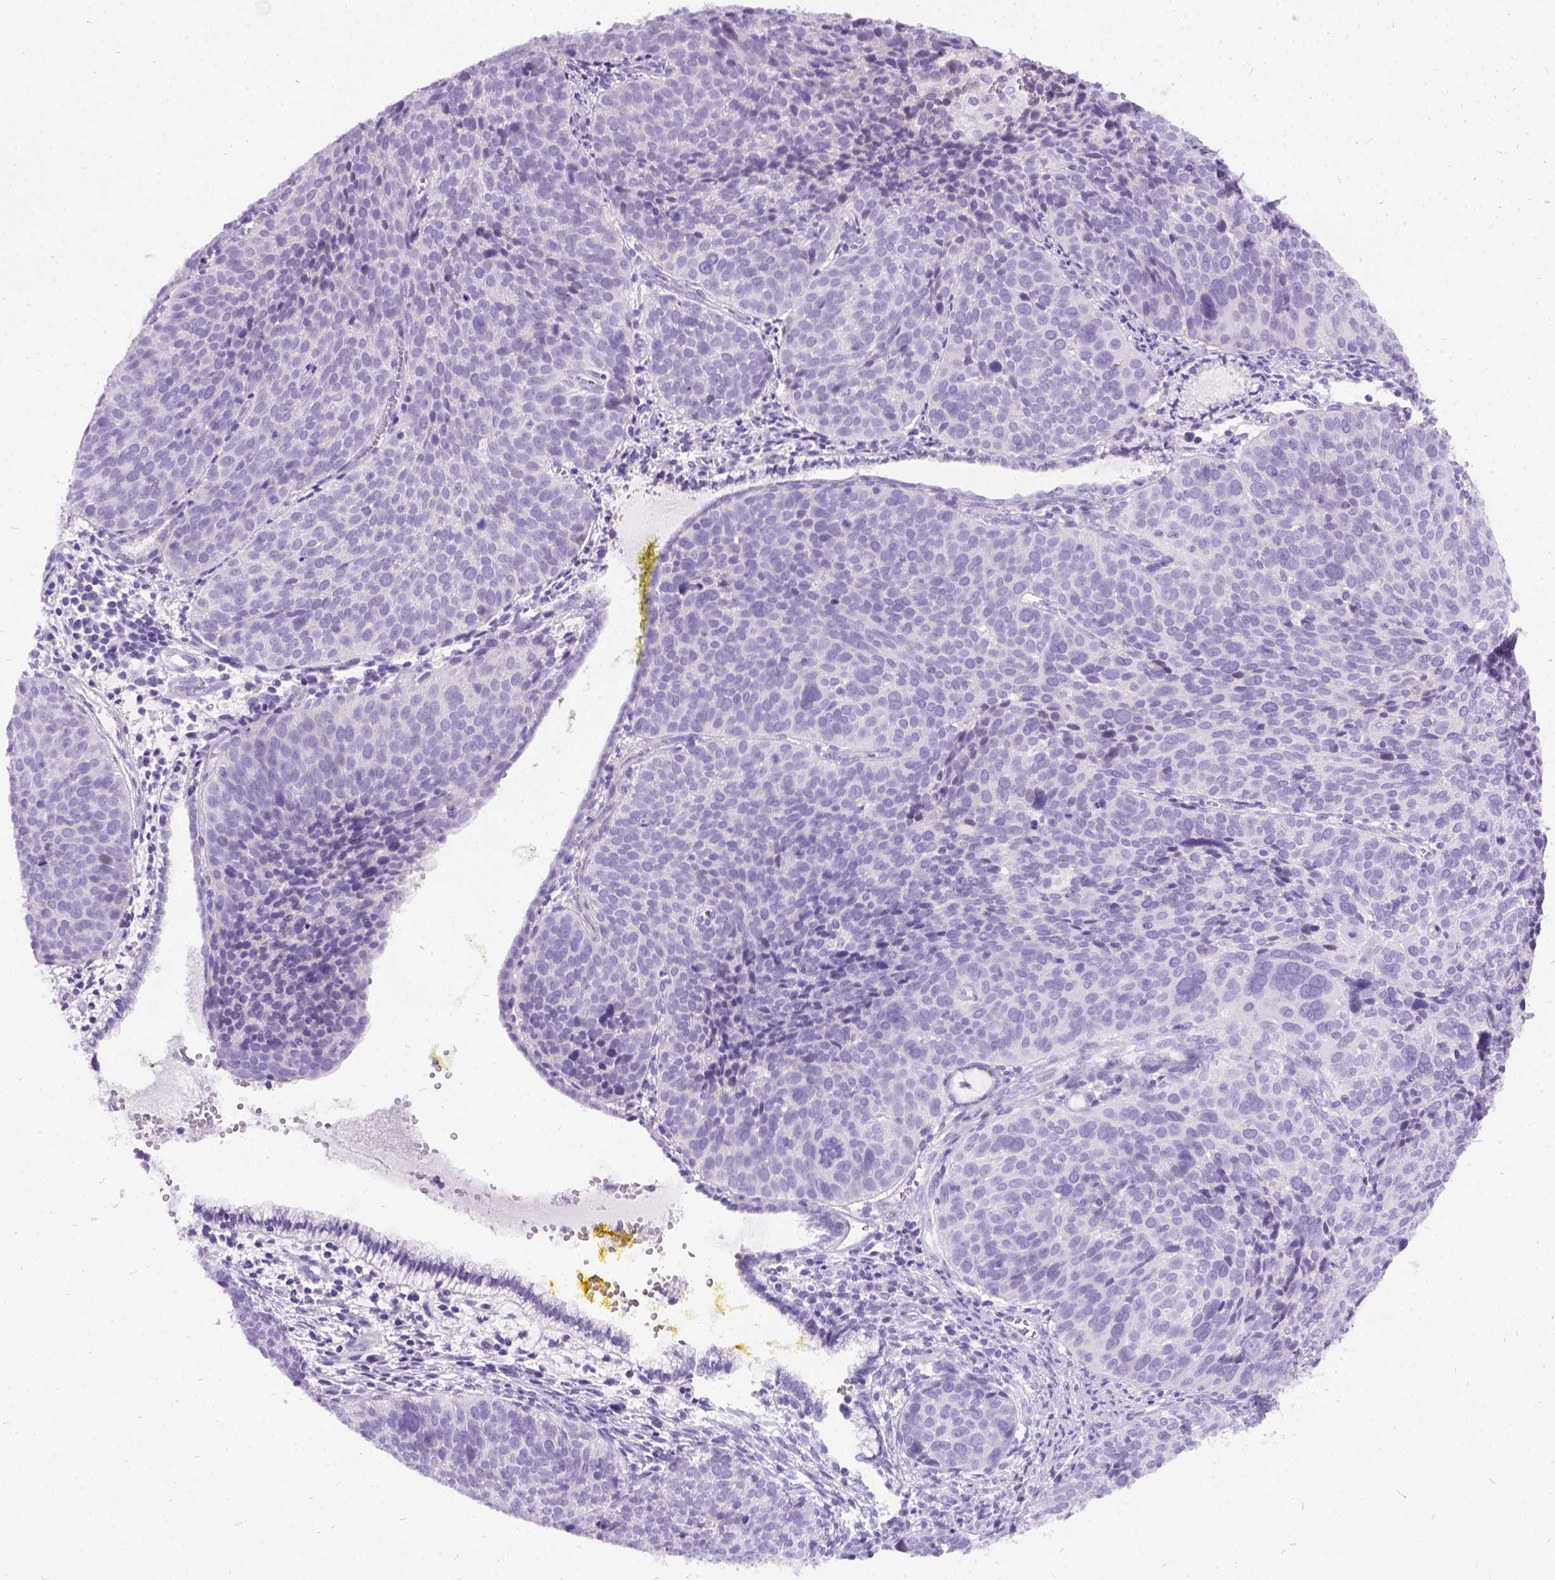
{"staining": {"intensity": "negative", "quantity": "none", "location": "none"}, "tissue": "cervical cancer", "cell_type": "Tumor cells", "image_type": "cancer", "snomed": [{"axis": "morphology", "description": "Squamous cell carcinoma, NOS"}, {"axis": "topography", "description": "Cervix"}], "caption": "IHC image of cervical squamous cell carcinoma stained for a protein (brown), which exhibits no staining in tumor cells. (IHC, brightfield microscopy, high magnification).", "gene": "PRG2", "patient": {"sex": "female", "age": 39}}